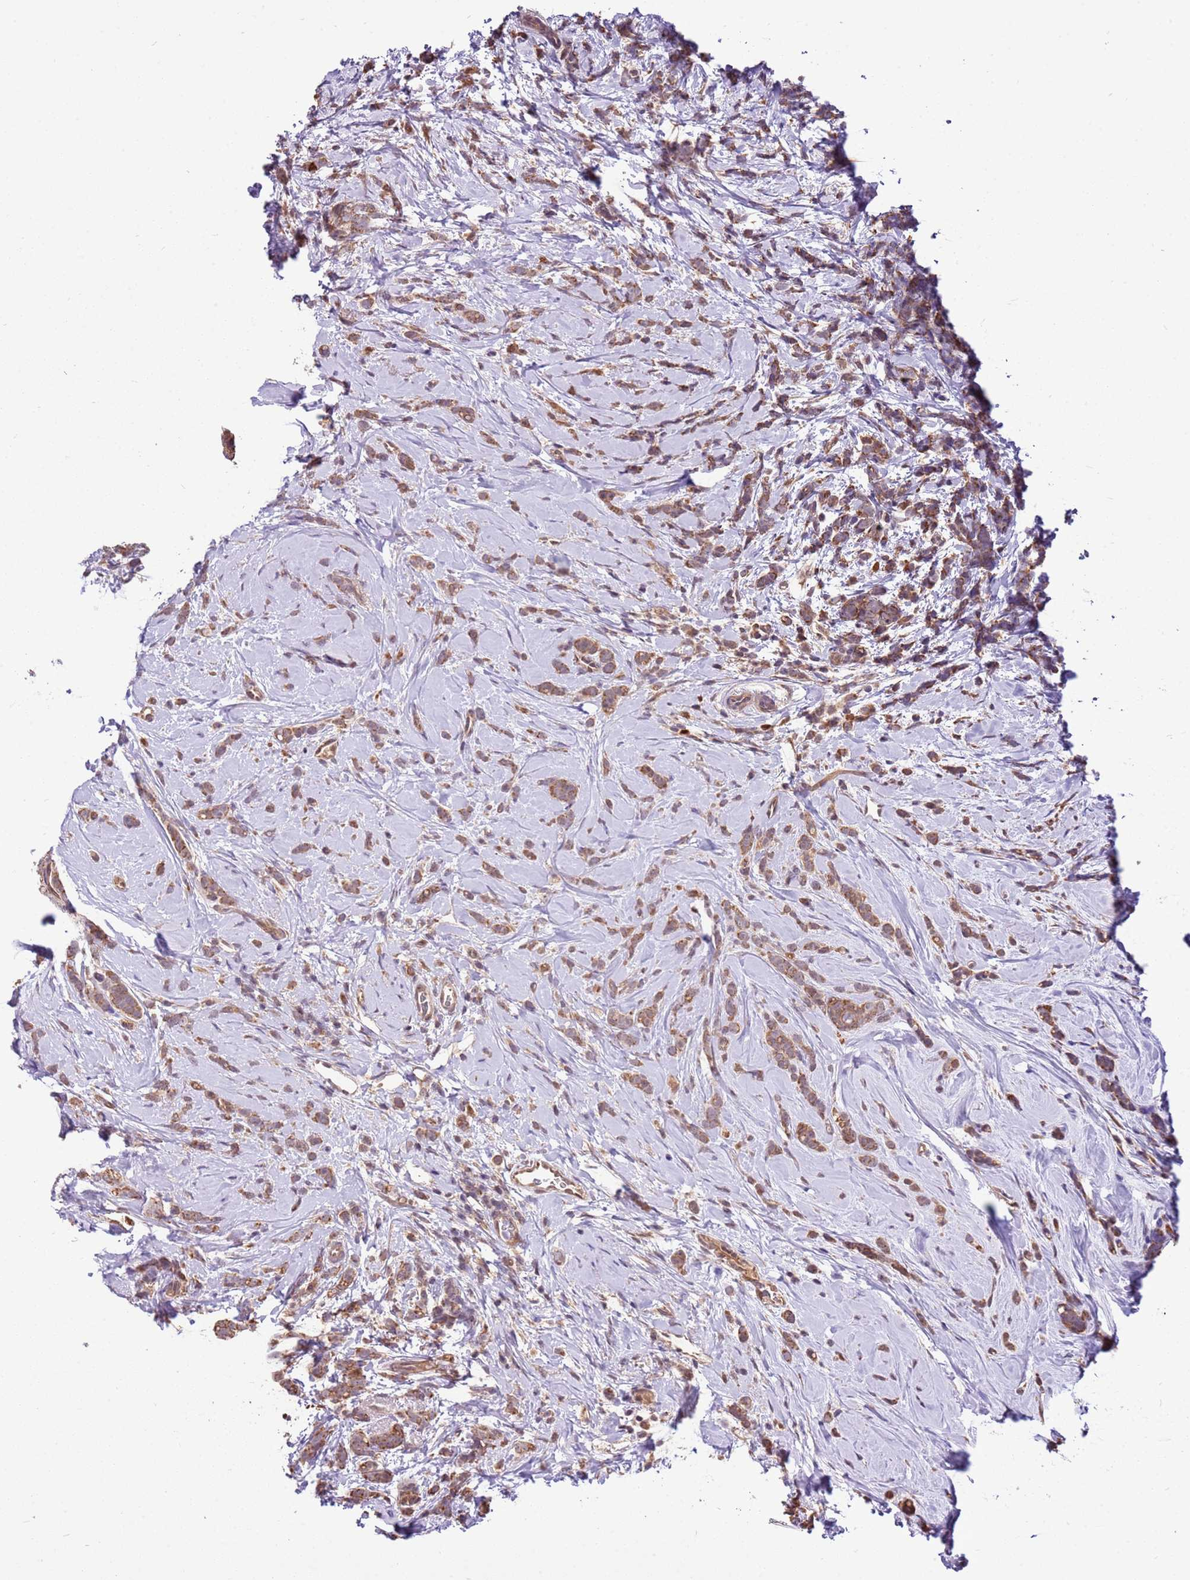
{"staining": {"intensity": "weak", "quantity": ">75%", "location": "cytoplasmic/membranous"}, "tissue": "breast cancer", "cell_type": "Tumor cells", "image_type": "cancer", "snomed": [{"axis": "morphology", "description": "Lobular carcinoma"}, {"axis": "topography", "description": "Breast"}], "caption": "Lobular carcinoma (breast) tissue demonstrates weak cytoplasmic/membranous expression in about >75% of tumor cells", "gene": "BBS5", "patient": {"sex": "female", "age": 58}}